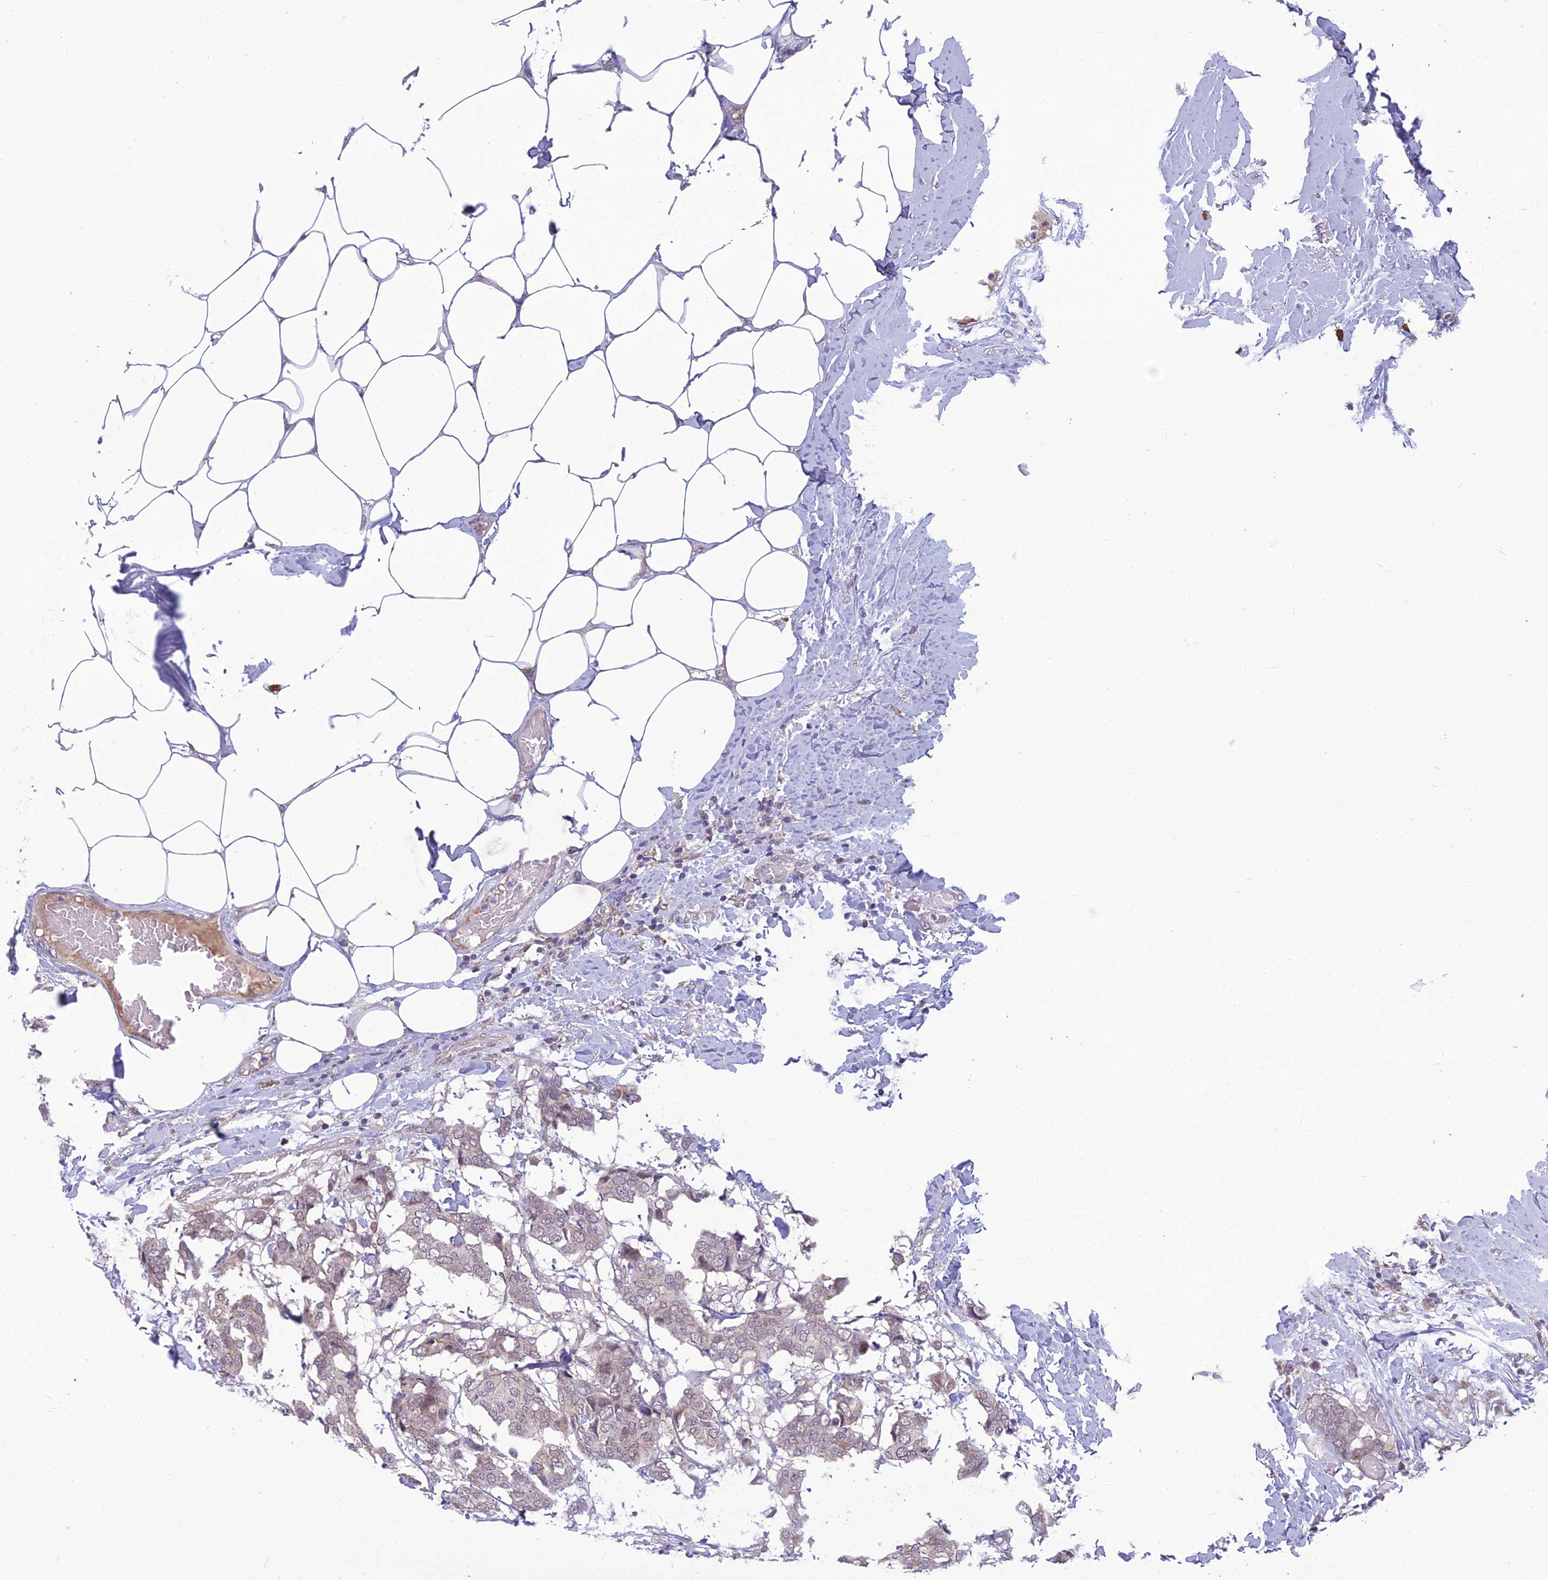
{"staining": {"intensity": "negative", "quantity": "none", "location": "none"}, "tissue": "breast cancer", "cell_type": "Tumor cells", "image_type": "cancer", "snomed": [{"axis": "morphology", "description": "Duct carcinoma"}, {"axis": "topography", "description": "Breast"}], "caption": "Immunohistochemical staining of human breast cancer (invasive ductal carcinoma) reveals no significant expression in tumor cells. (IHC, brightfield microscopy, high magnification).", "gene": "FBRS", "patient": {"sex": "female", "age": 75}}